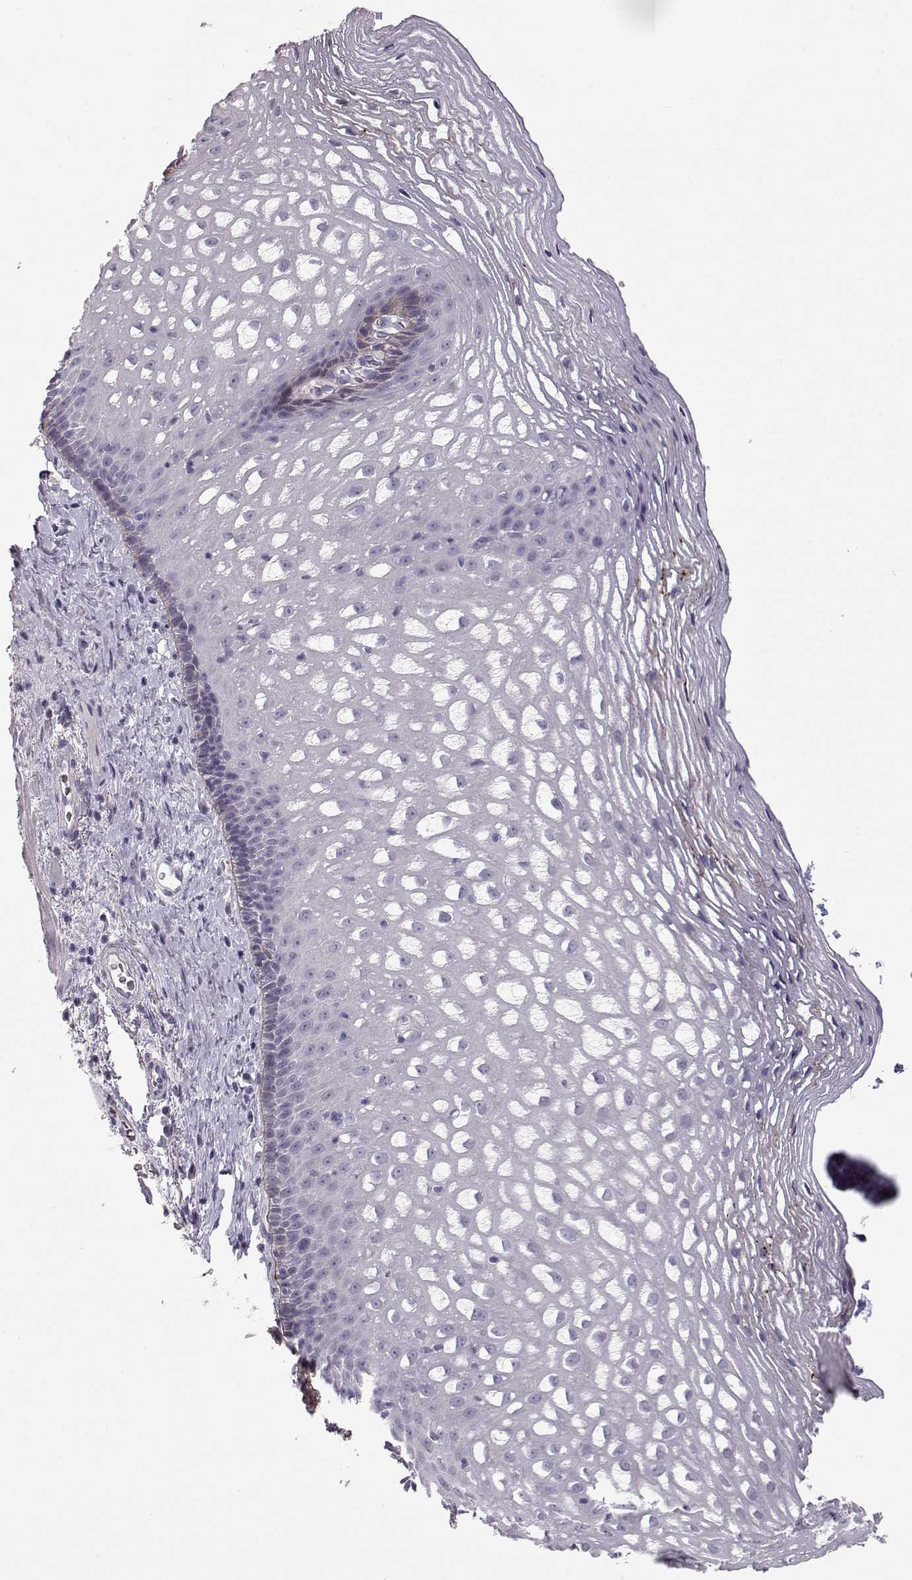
{"staining": {"intensity": "strong", "quantity": "<25%", "location": "cytoplasmic/membranous"}, "tissue": "esophagus", "cell_type": "Squamous epithelial cells", "image_type": "normal", "snomed": [{"axis": "morphology", "description": "Normal tissue, NOS"}, {"axis": "topography", "description": "Esophagus"}], "caption": "Immunohistochemistry micrograph of normal esophagus stained for a protein (brown), which displays medium levels of strong cytoplasmic/membranous staining in about <25% of squamous epithelial cells.", "gene": "LAMB3", "patient": {"sex": "male", "age": 76}}